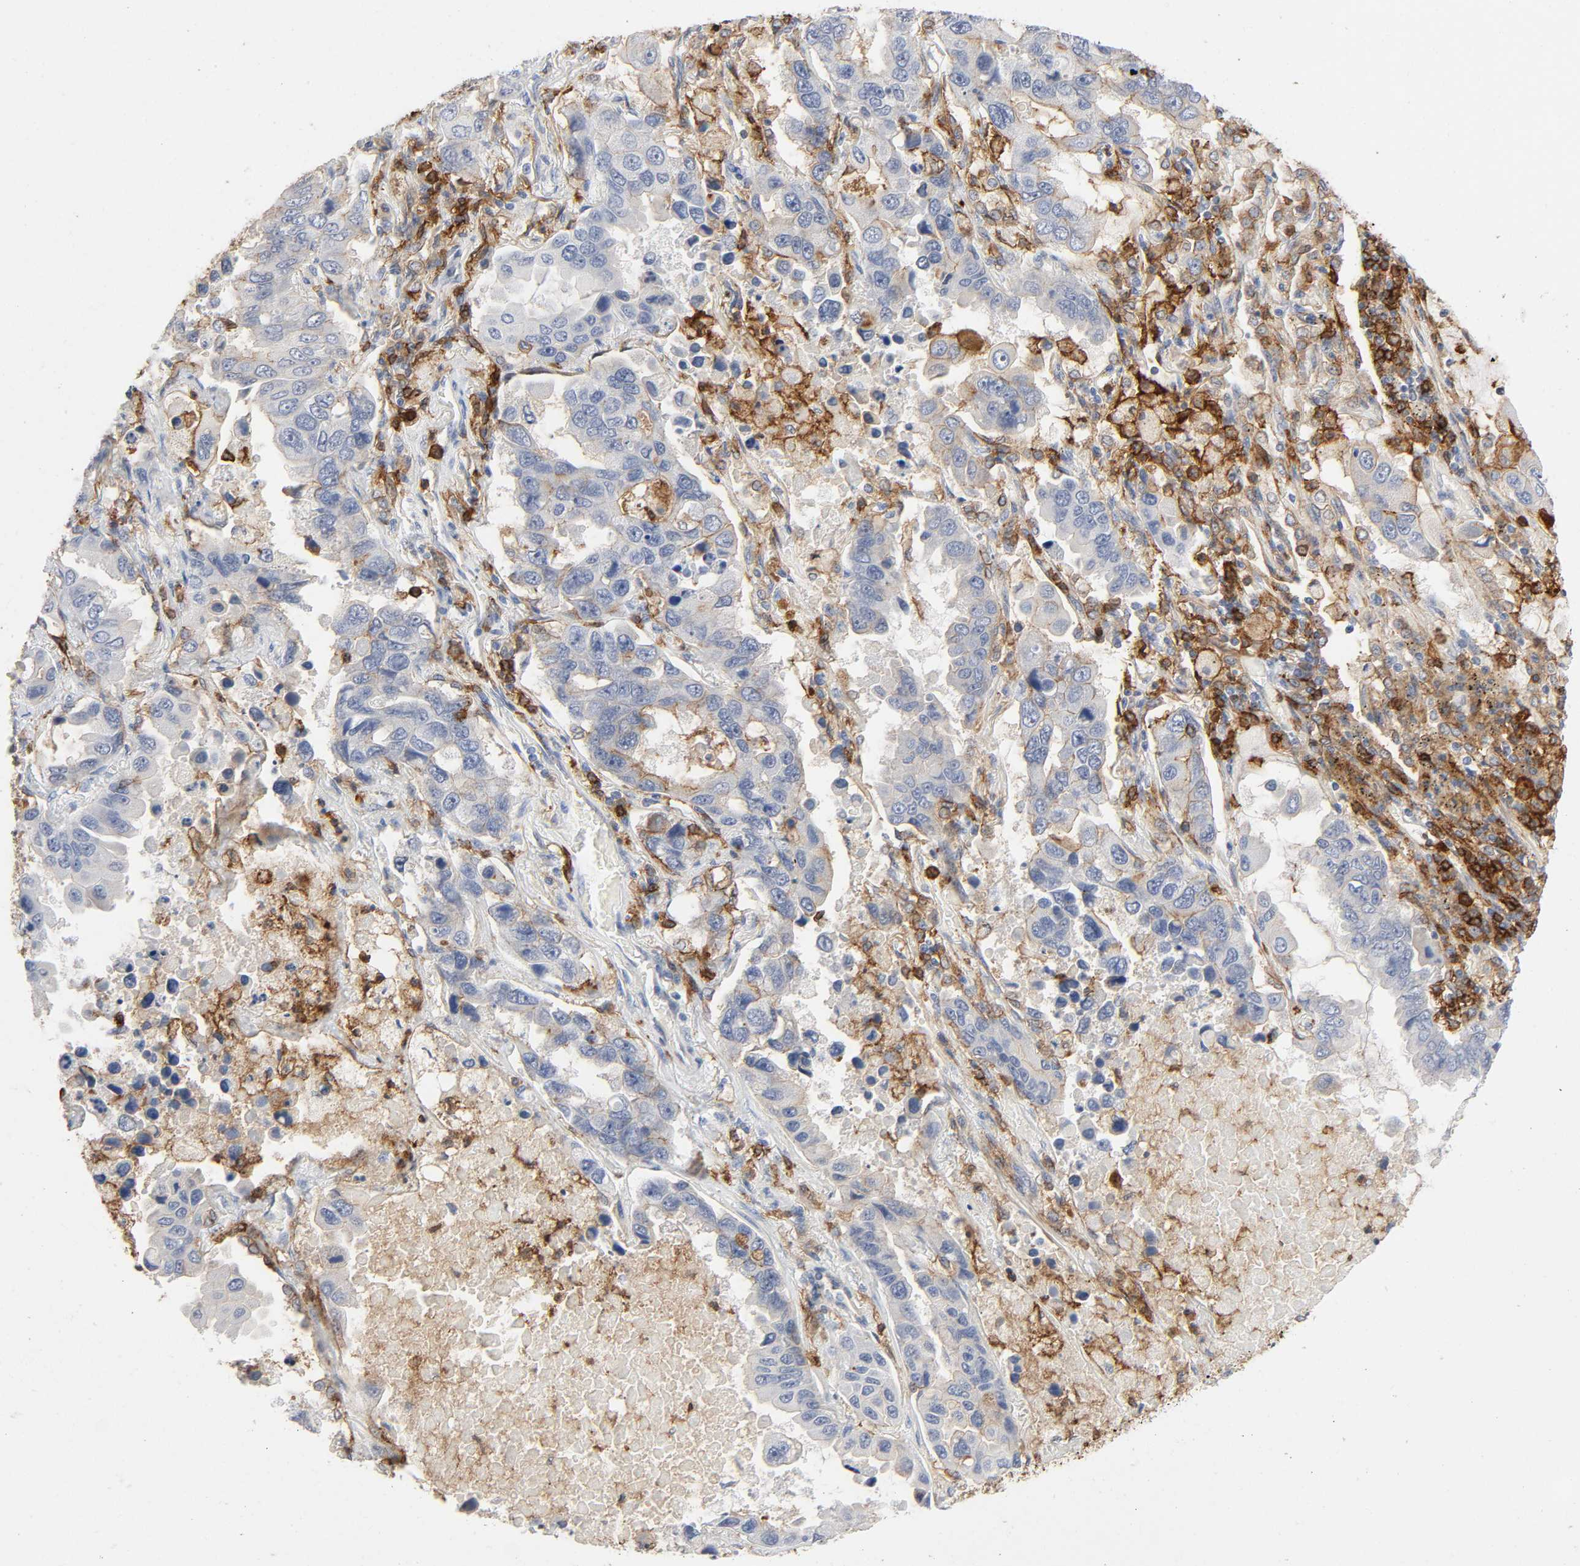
{"staining": {"intensity": "negative", "quantity": "none", "location": "none"}, "tissue": "lung cancer", "cell_type": "Tumor cells", "image_type": "cancer", "snomed": [{"axis": "morphology", "description": "Adenocarcinoma, NOS"}, {"axis": "topography", "description": "Lung"}], "caption": "The IHC micrograph has no significant staining in tumor cells of lung adenocarcinoma tissue. The staining is performed using DAB brown chromogen with nuclei counter-stained in using hematoxylin.", "gene": "LYN", "patient": {"sex": "male", "age": 64}}